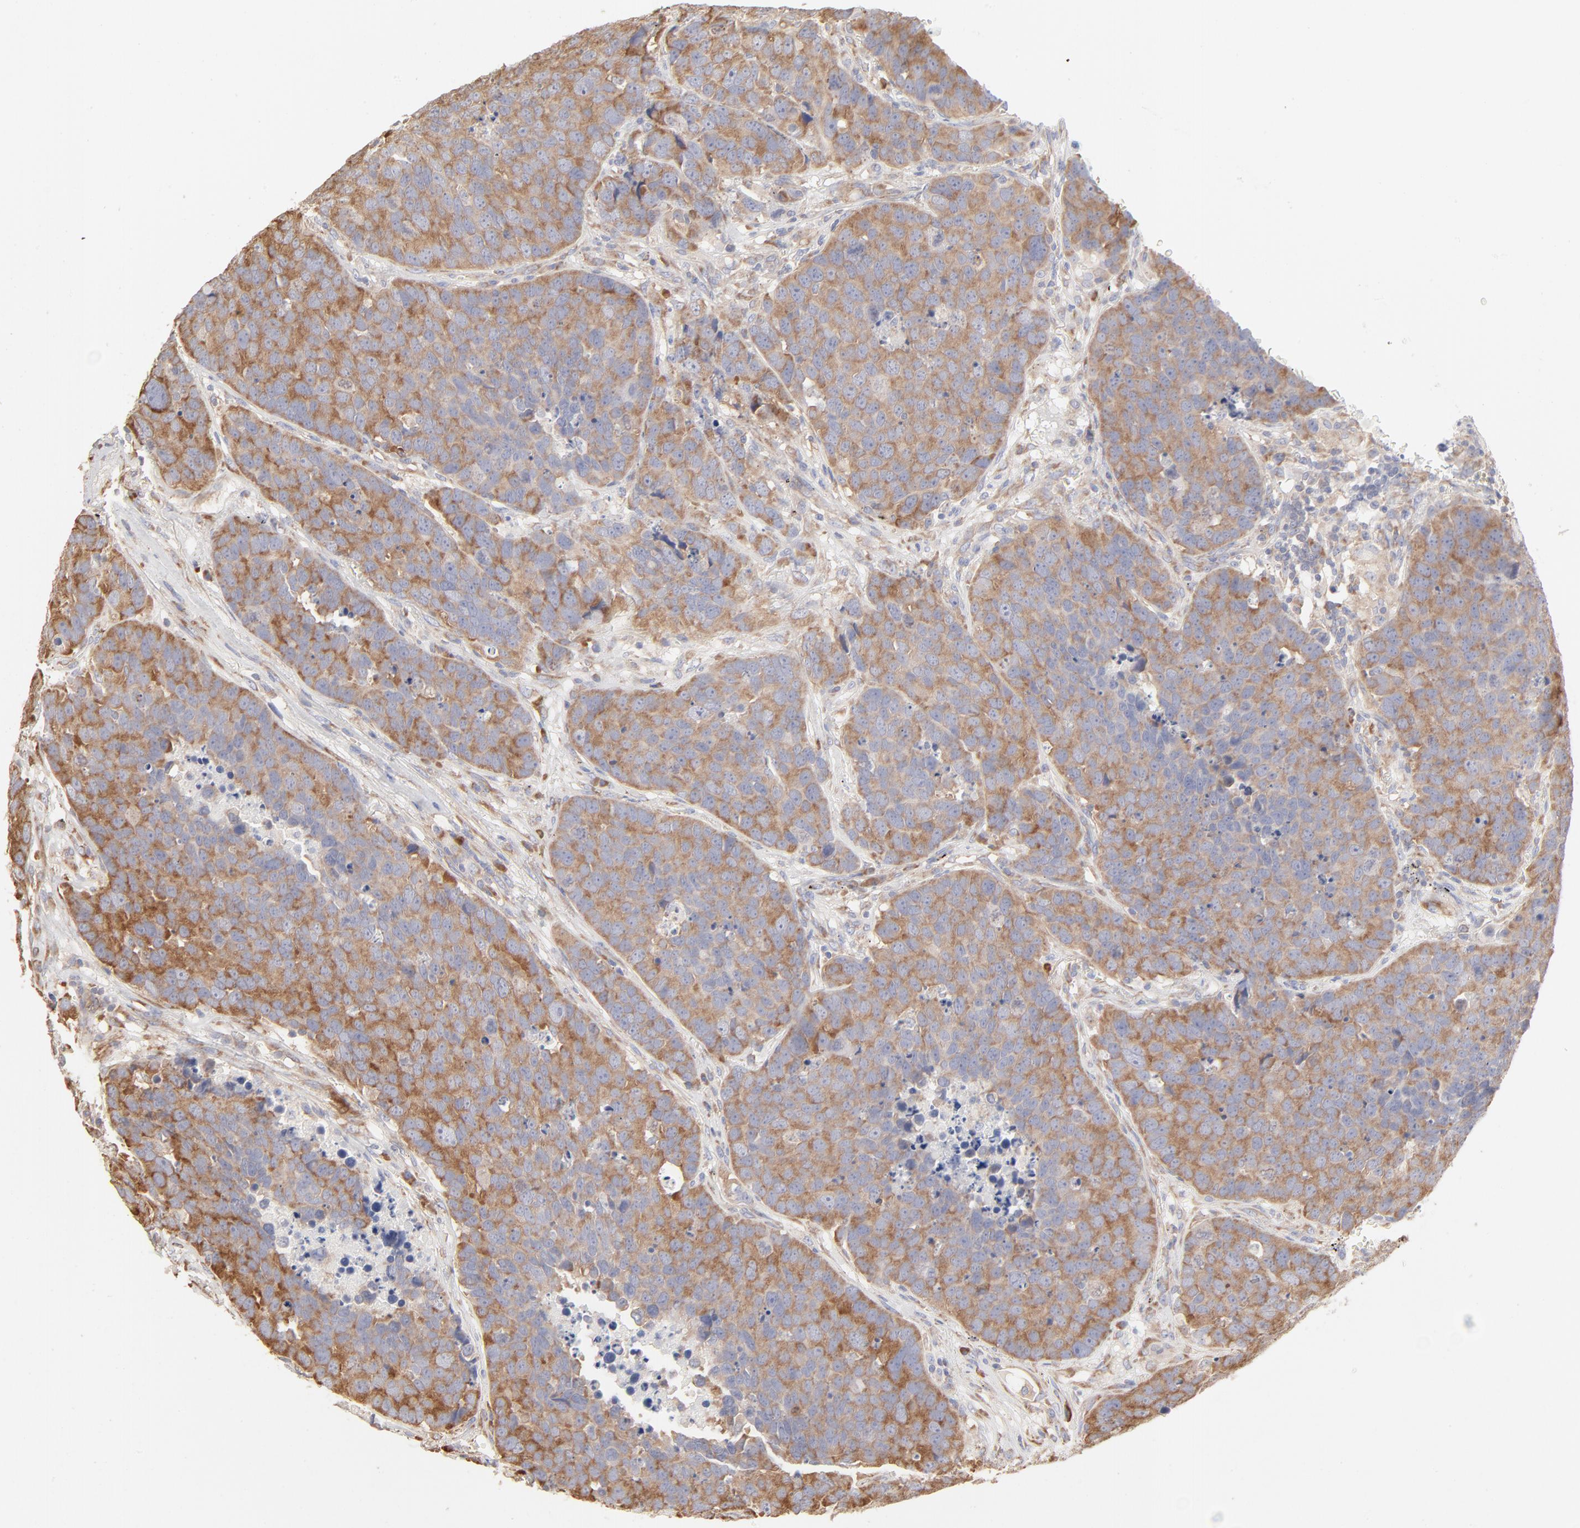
{"staining": {"intensity": "moderate", "quantity": ">75%", "location": "cytoplasmic/membranous"}, "tissue": "carcinoid", "cell_type": "Tumor cells", "image_type": "cancer", "snomed": [{"axis": "morphology", "description": "Carcinoid, malignant, NOS"}, {"axis": "topography", "description": "Lung"}], "caption": "A micrograph showing moderate cytoplasmic/membranous positivity in about >75% of tumor cells in malignant carcinoid, as visualized by brown immunohistochemical staining.", "gene": "RPS21", "patient": {"sex": "male", "age": 60}}